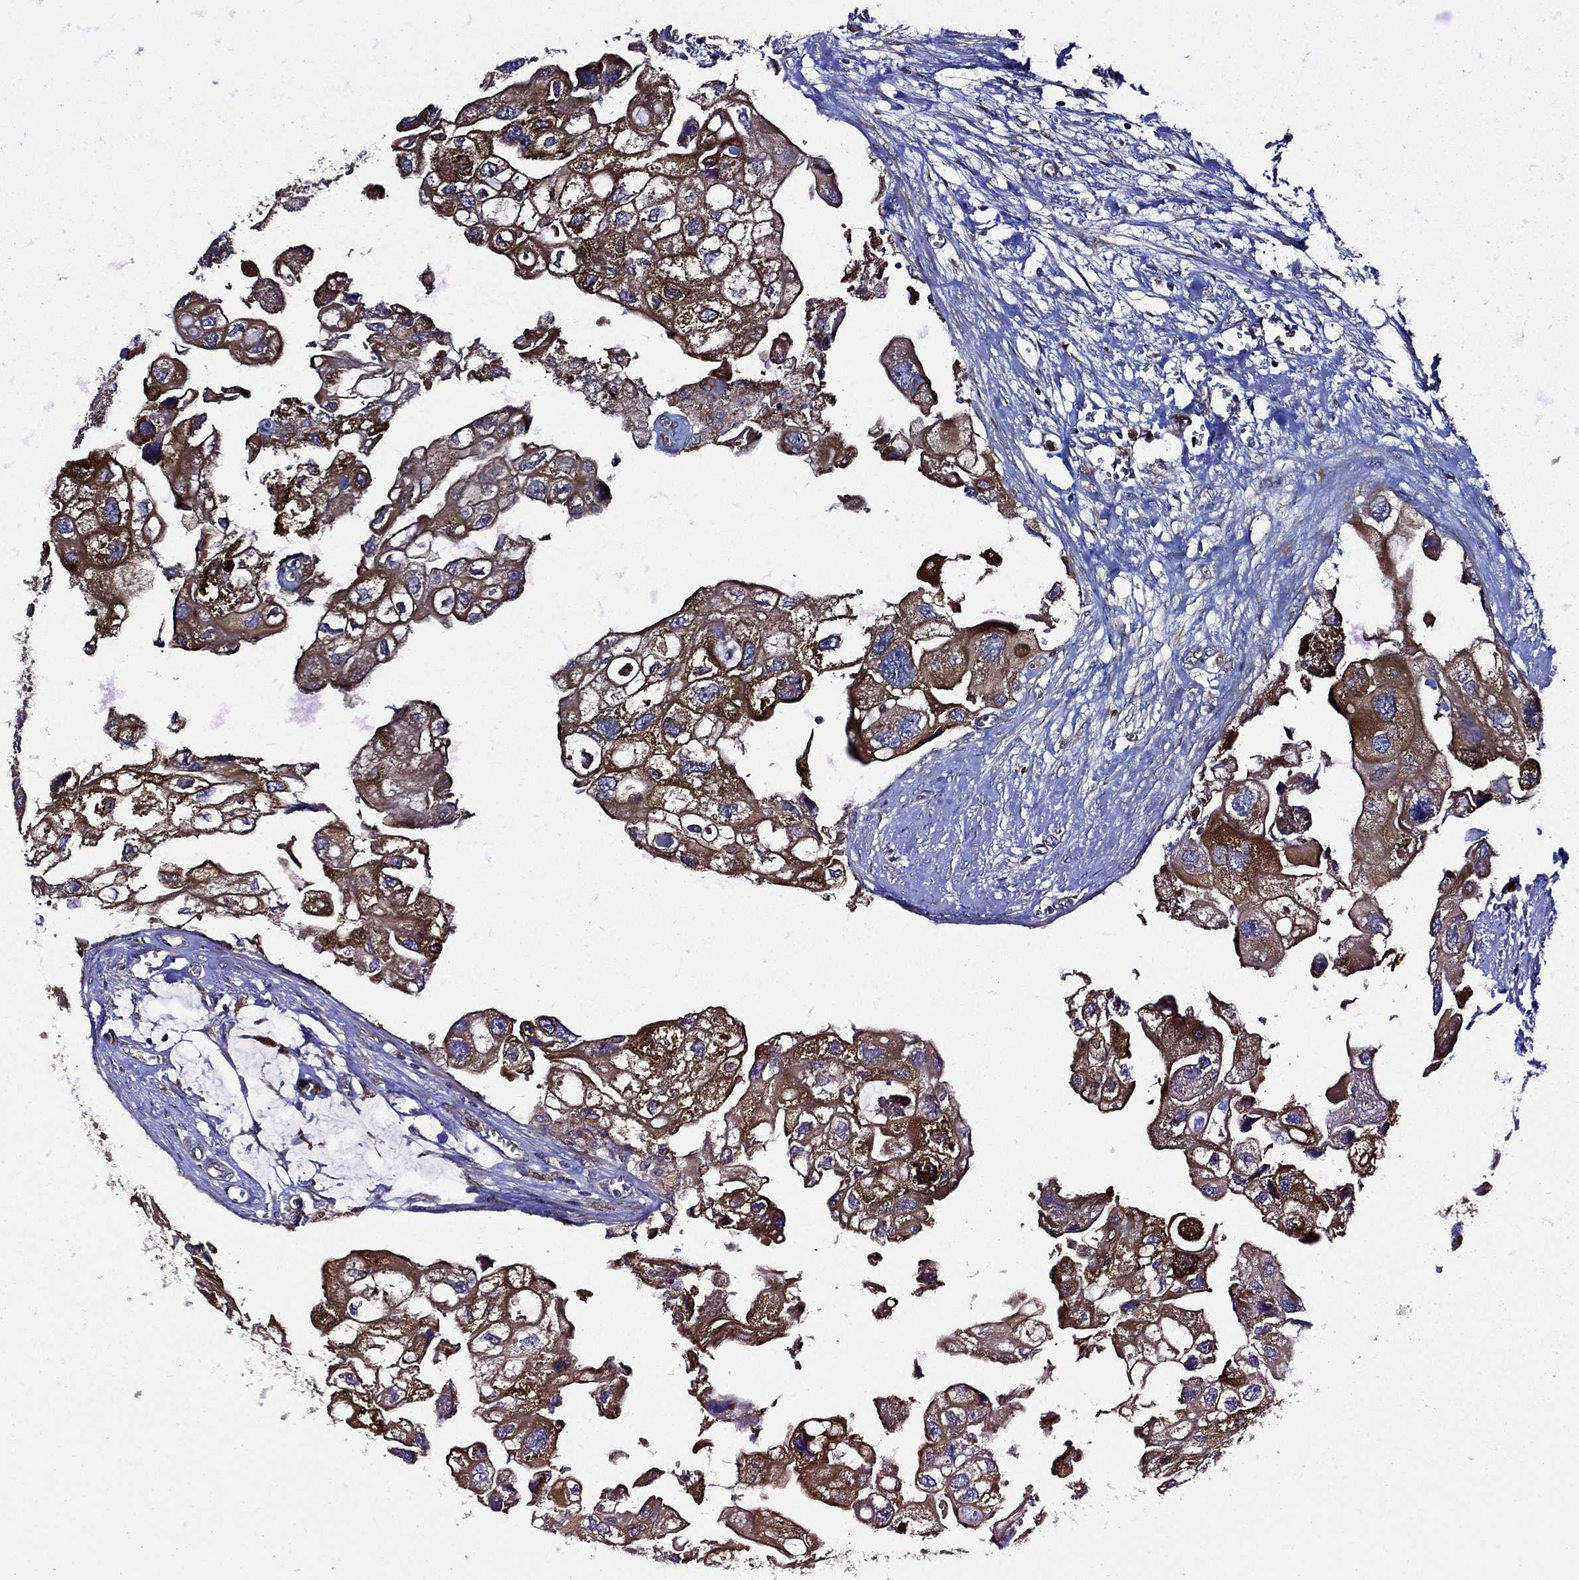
{"staining": {"intensity": "strong", "quantity": ">75%", "location": "cytoplasmic/membranous"}, "tissue": "urothelial cancer", "cell_type": "Tumor cells", "image_type": "cancer", "snomed": [{"axis": "morphology", "description": "Urothelial carcinoma, High grade"}, {"axis": "topography", "description": "Urinary bladder"}], "caption": "The histopathology image reveals a brown stain indicating the presence of a protein in the cytoplasmic/membranous of tumor cells in urothelial cancer.", "gene": "PRDX4", "patient": {"sex": "male", "age": 59}}